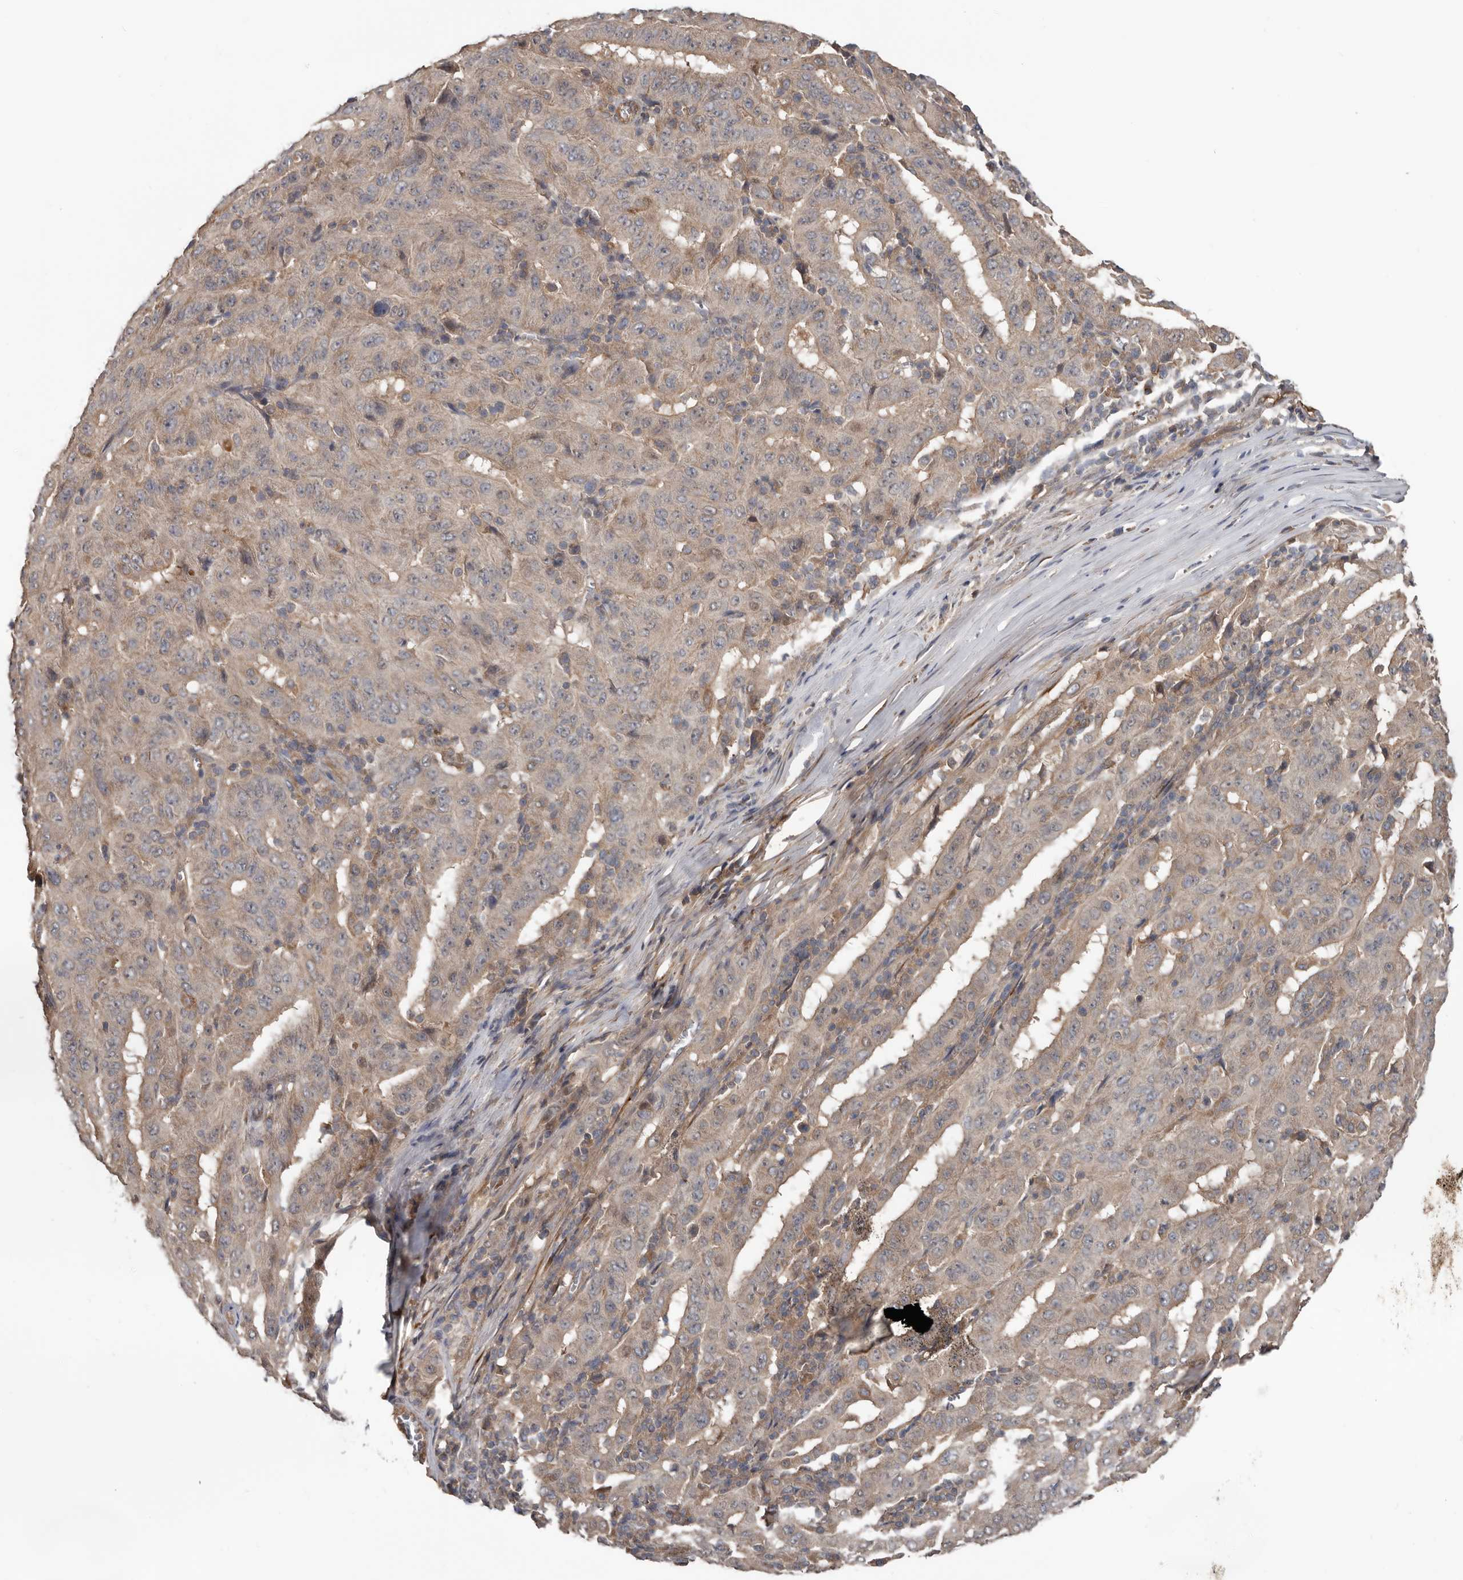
{"staining": {"intensity": "weak", "quantity": "25%-75%", "location": "cytoplasmic/membranous"}, "tissue": "pancreatic cancer", "cell_type": "Tumor cells", "image_type": "cancer", "snomed": [{"axis": "morphology", "description": "Adenocarcinoma, NOS"}, {"axis": "topography", "description": "Pancreas"}], "caption": "Weak cytoplasmic/membranous protein positivity is appreciated in about 25%-75% of tumor cells in pancreatic cancer (adenocarcinoma).", "gene": "DNAJB4", "patient": {"sex": "male", "age": 63}}